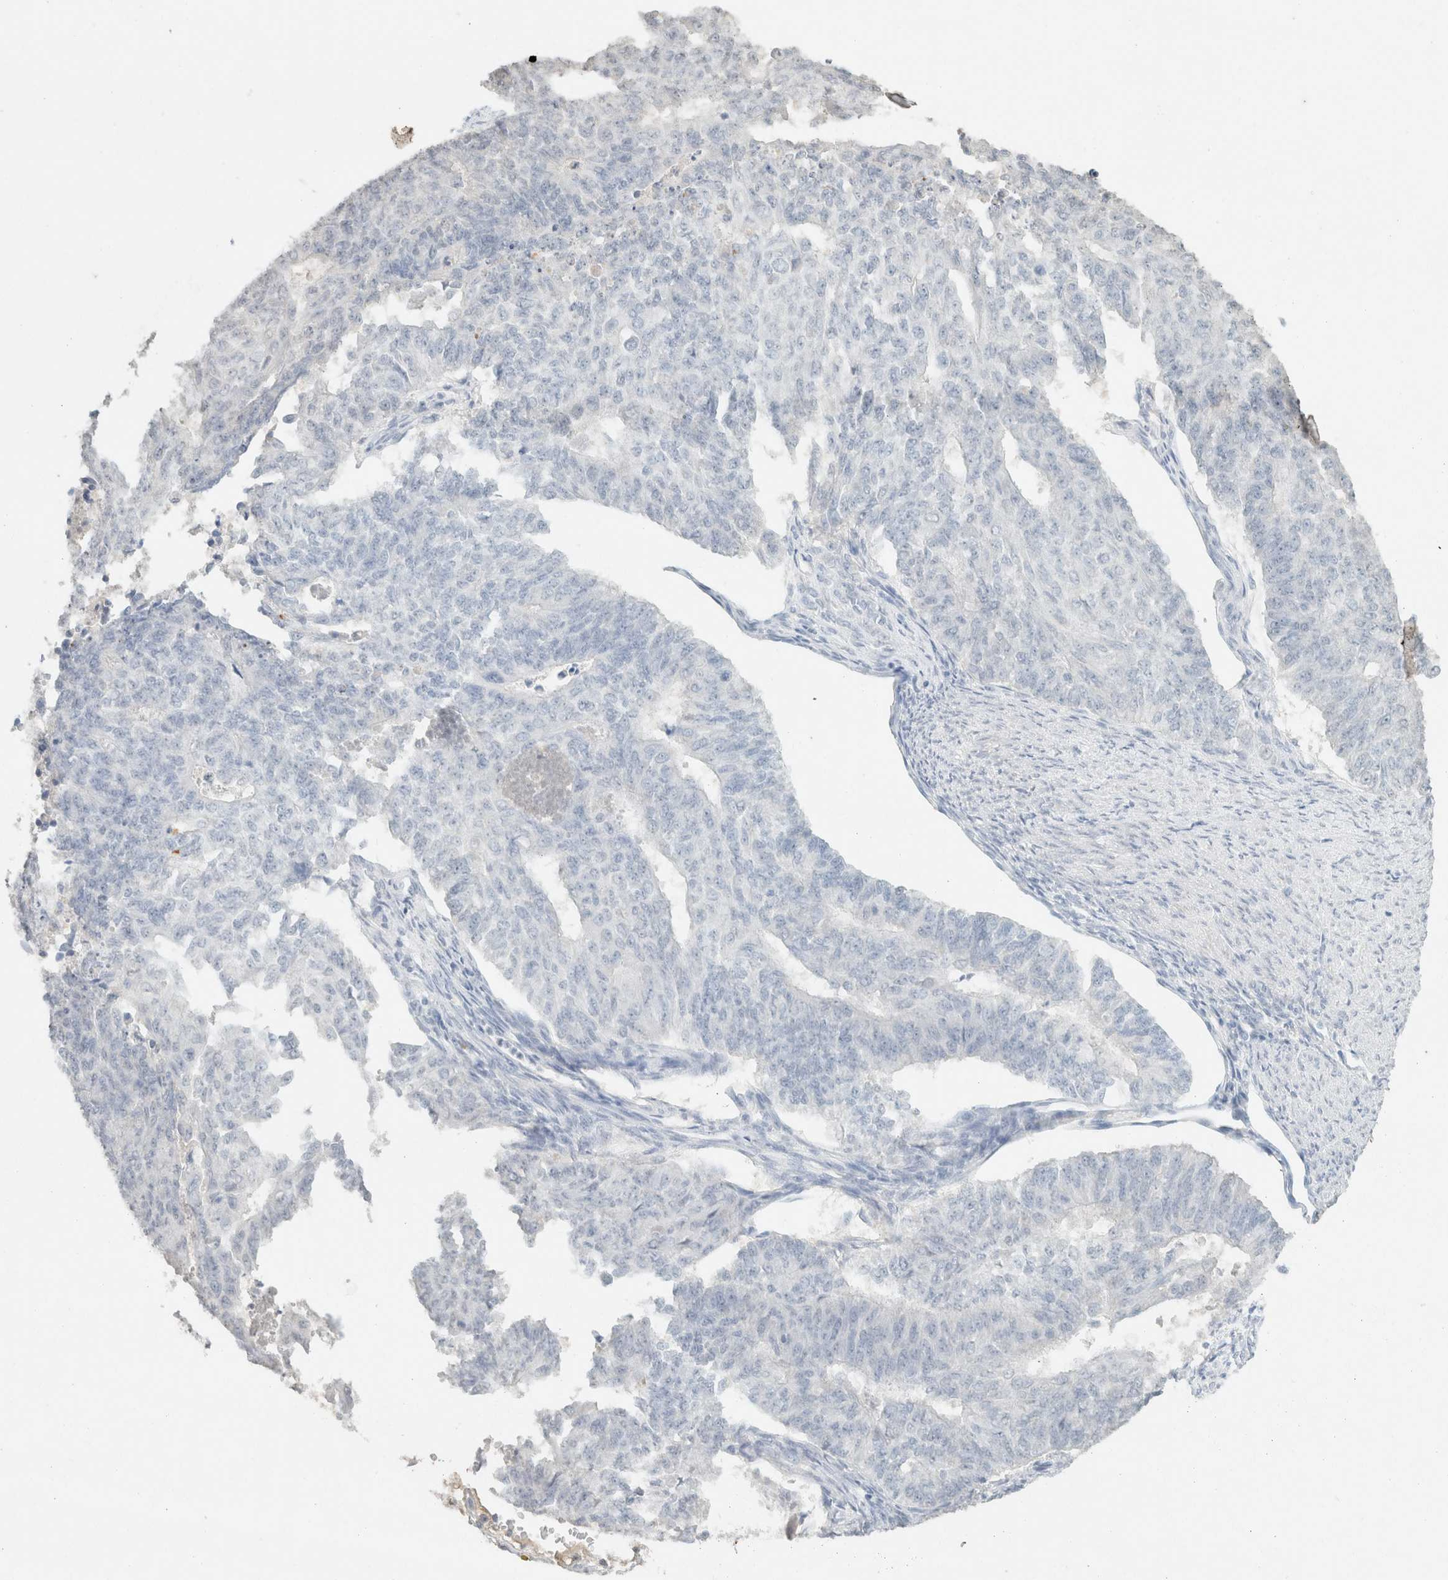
{"staining": {"intensity": "negative", "quantity": "none", "location": "none"}, "tissue": "endometrial cancer", "cell_type": "Tumor cells", "image_type": "cancer", "snomed": [{"axis": "morphology", "description": "Adenocarcinoma, NOS"}, {"axis": "topography", "description": "Endometrium"}], "caption": "Endometrial adenocarcinoma was stained to show a protein in brown. There is no significant staining in tumor cells.", "gene": "CPA1", "patient": {"sex": "female", "age": 32}}